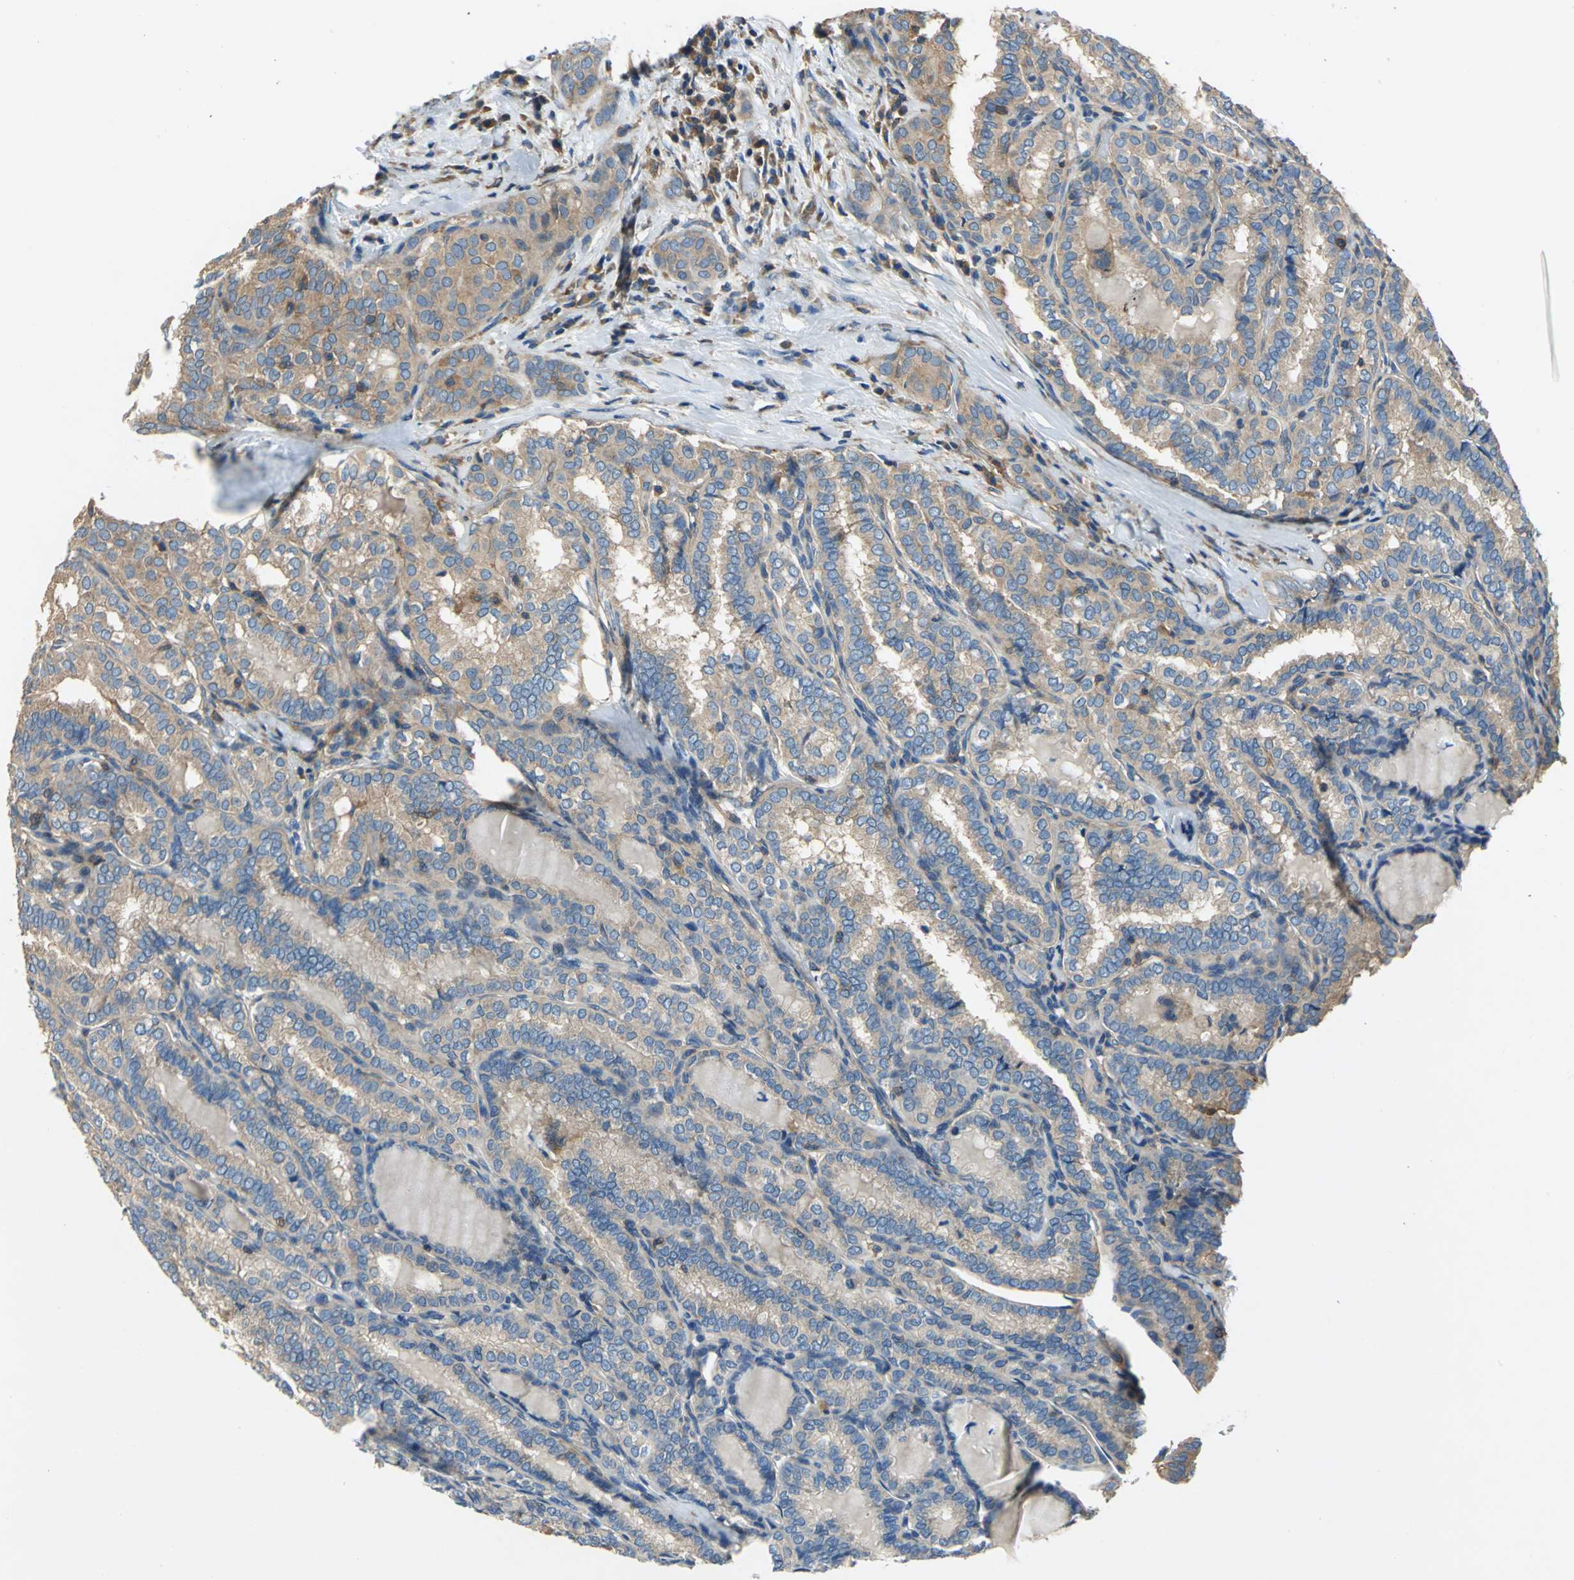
{"staining": {"intensity": "weak", "quantity": ">75%", "location": "cytoplasmic/membranous"}, "tissue": "thyroid cancer", "cell_type": "Tumor cells", "image_type": "cancer", "snomed": [{"axis": "morphology", "description": "Papillary adenocarcinoma, NOS"}, {"axis": "topography", "description": "Thyroid gland"}], "caption": "Tumor cells exhibit weak cytoplasmic/membranous positivity in about >75% of cells in papillary adenocarcinoma (thyroid). The protein of interest is shown in brown color, while the nuclei are stained blue.", "gene": "DDX3Y", "patient": {"sex": "female", "age": 30}}